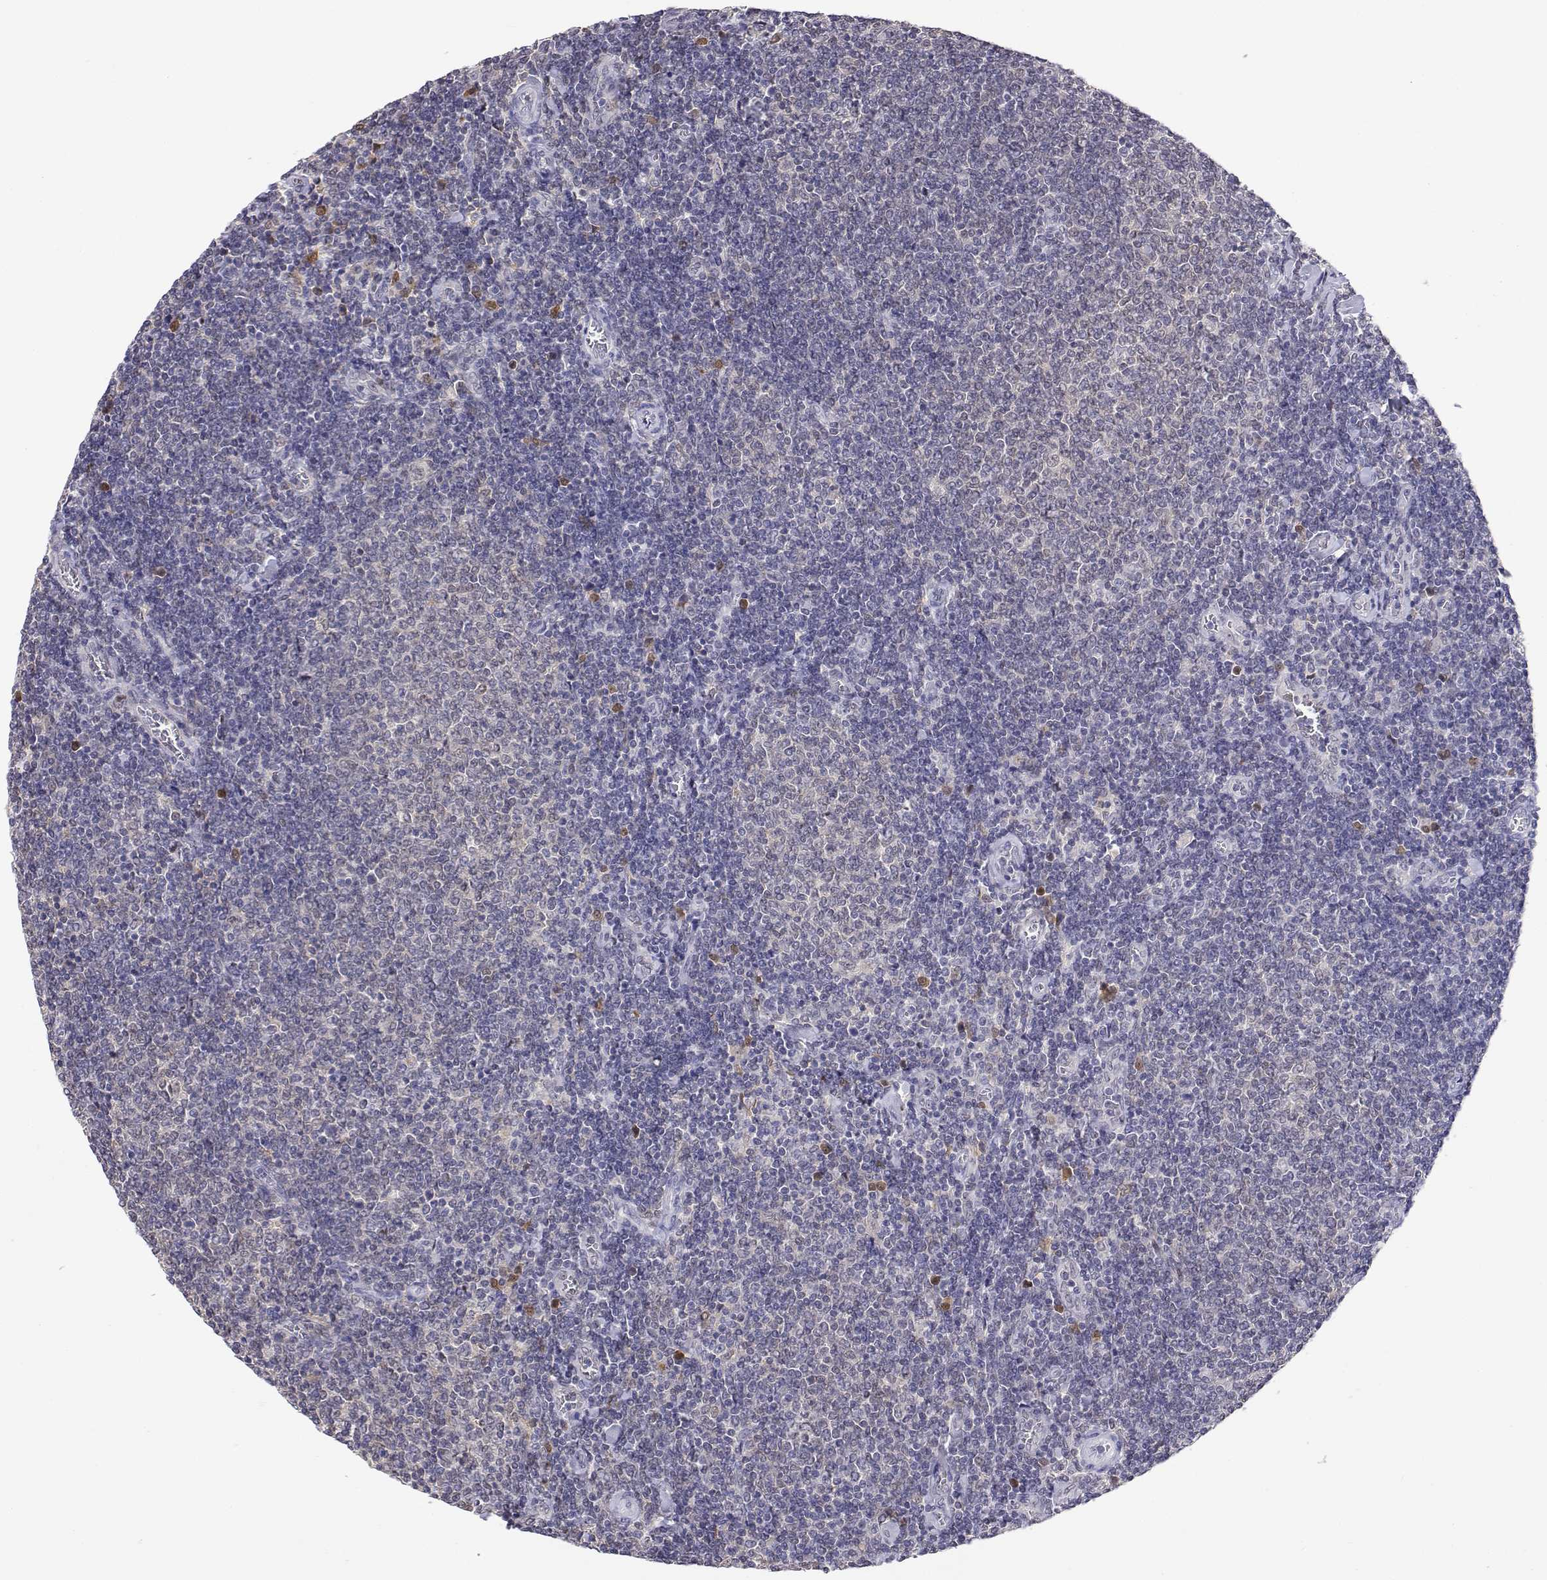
{"staining": {"intensity": "negative", "quantity": "none", "location": "none"}, "tissue": "lymphoma", "cell_type": "Tumor cells", "image_type": "cancer", "snomed": [{"axis": "morphology", "description": "Malignant lymphoma, non-Hodgkin's type, Low grade"}, {"axis": "topography", "description": "Lymph node"}], "caption": "IHC micrograph of human malignant lymphoma, non-Hodgkin's type (low-grade) stained for a protein (brown), which reveals no staining in tumor cells.", "gene": "ADA", "patient": {"sex": "male", "age": 52}}